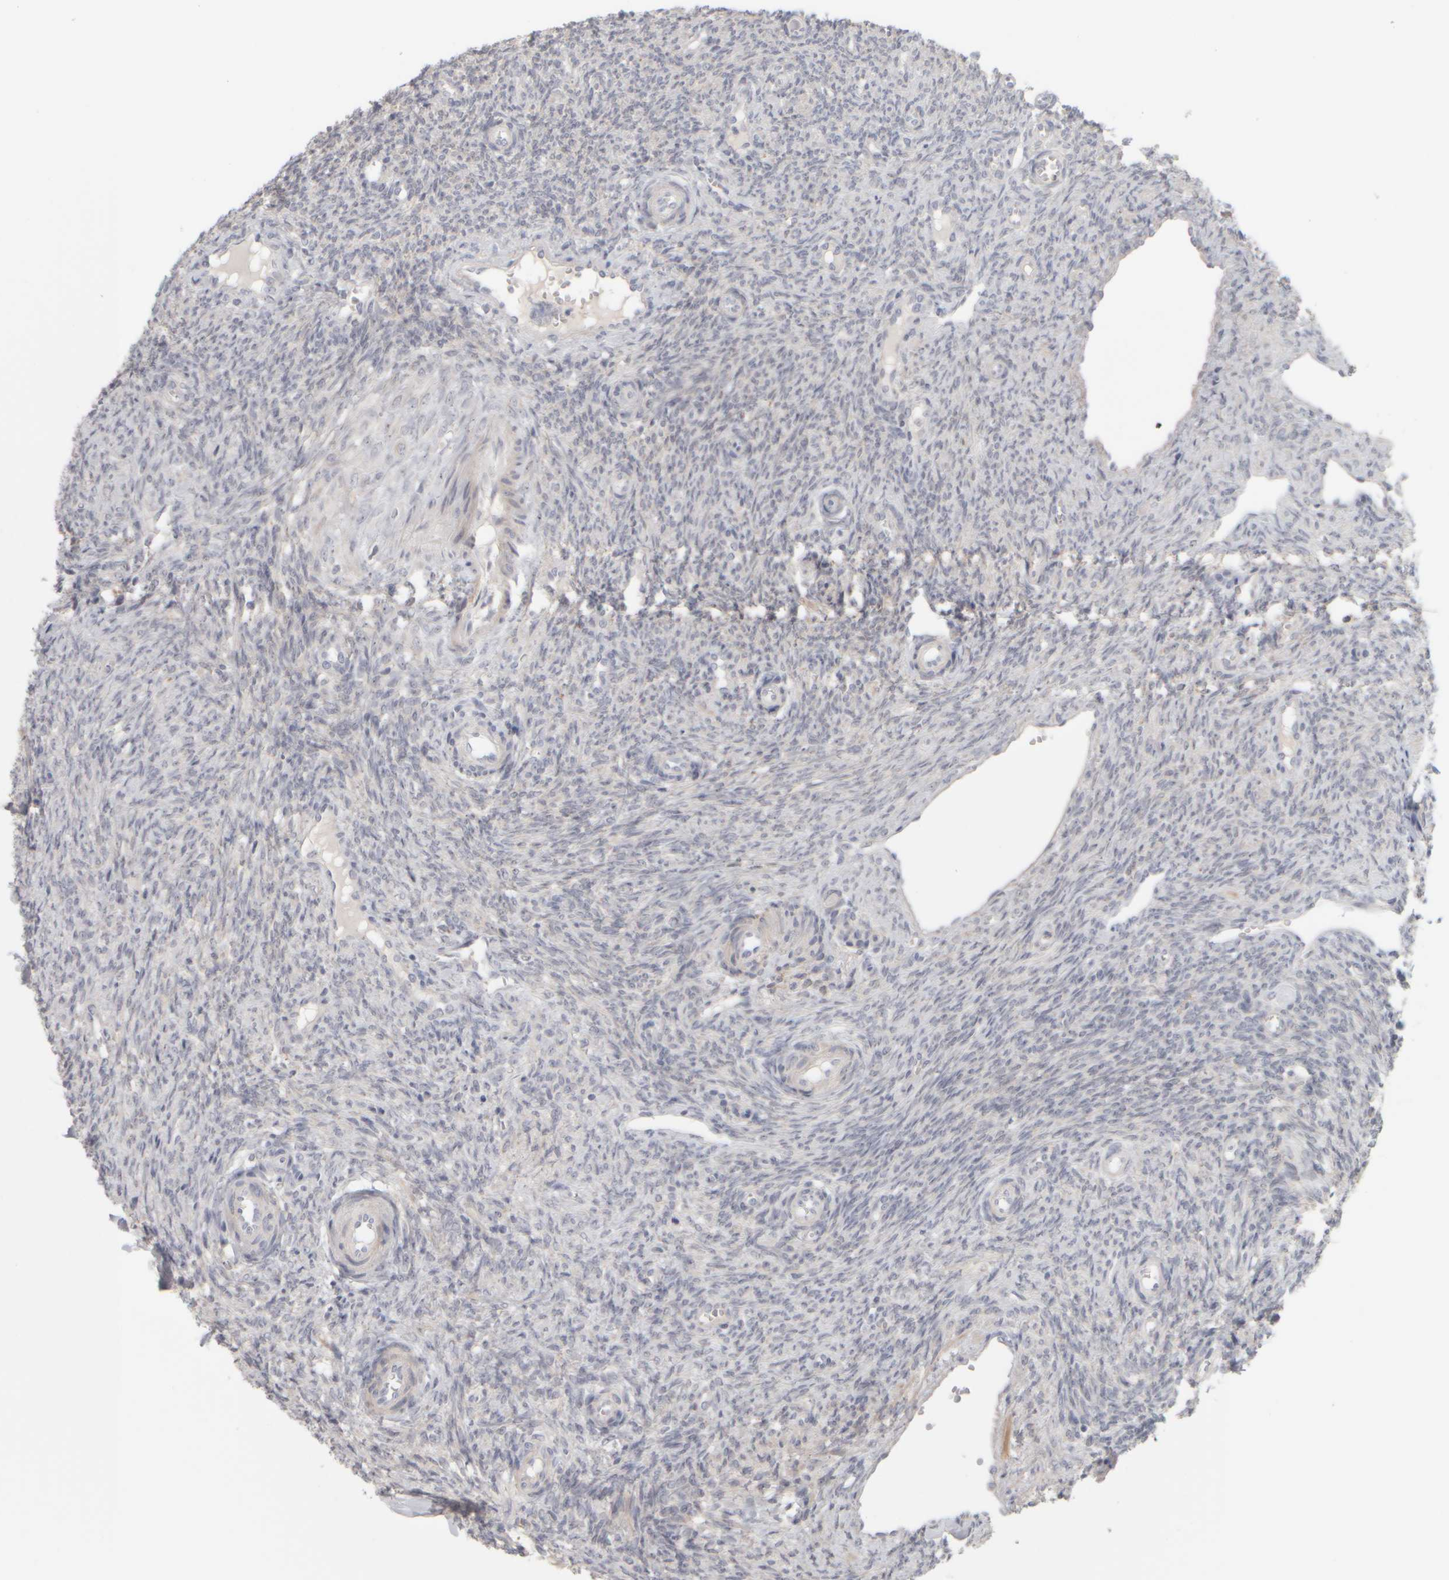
{"staining": {"intensity": "moderate", "quantity": "<25%", "location": "cytoplasmic/membranous"}, "tissue": "ovary", "cell_type": "Follicle cells", "image_type": "normal", "snomed": [{"axis": "morphology", "description": "Normal tissue, NOS"}, {"axis": "topography", "description": "Ovary"}], "caption": "This histopathology image exhibits IHC staining of normal human ovary, with low moderate cytoplasmic/membranous expression in approximately <25% of follicle cells.", "gene": "DCXR", "patient": {"sex": "female", "age": 41}}